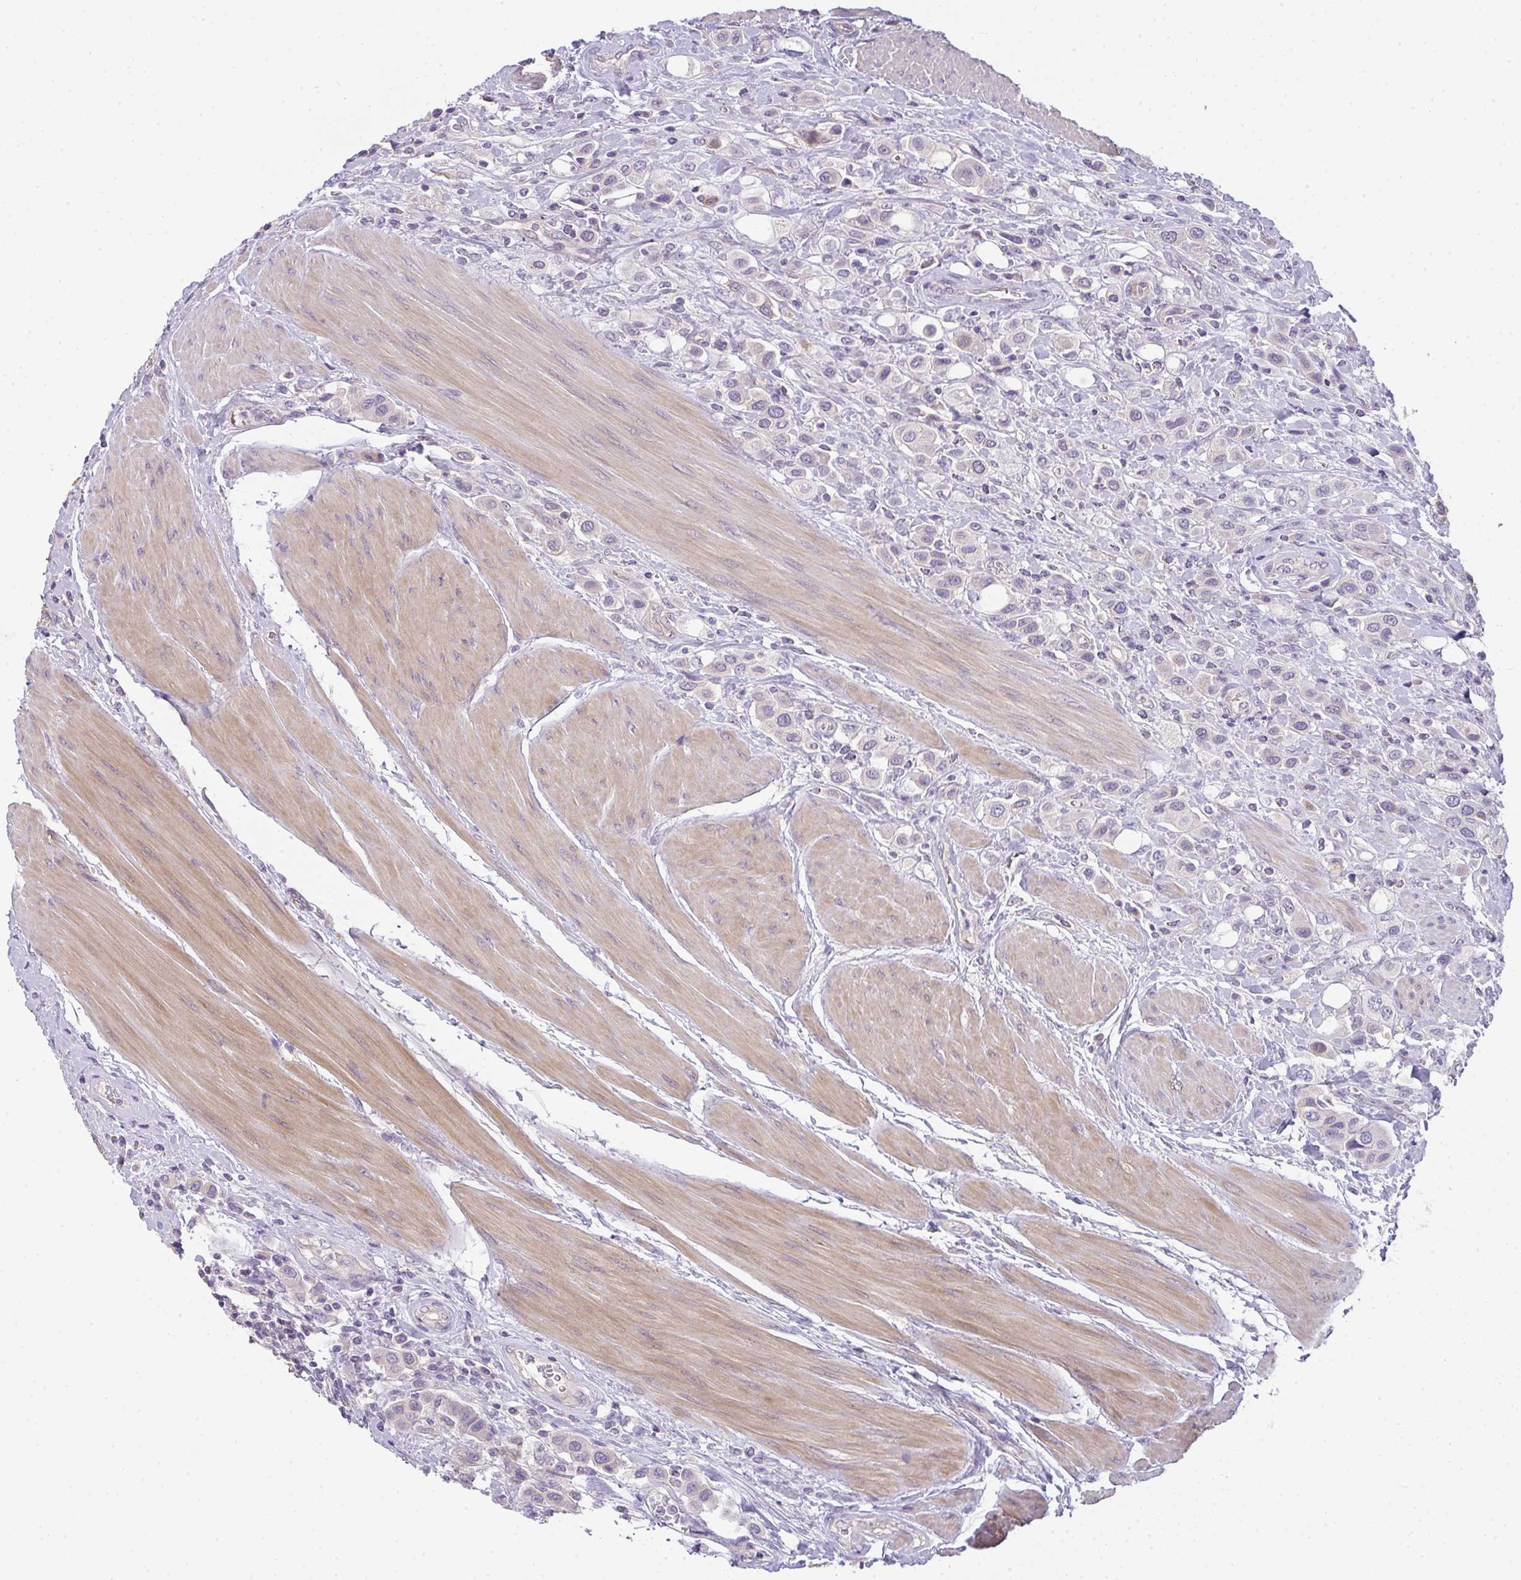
{"staining": {"intensity": "weak", "quantity": "<25%", "location": "cytoplasmic/membranous"}, "tissue": "urothelial cancer", "cell_type": "Tumor cells", "image_type": "cancer", "snomed": [{"axis": "morphology", "description": "Urothelial carcinoma, High grade"}, {"axis": "topography", "description": "Urinary bladder"}], "caption": "Immunohistochemistry micrograph of urothelial cancer stained for a protein (brown), which exhibits no expression in tumor cells.", "gene": "FILIP1", "patient": {"sex": "male", "age": 50}}